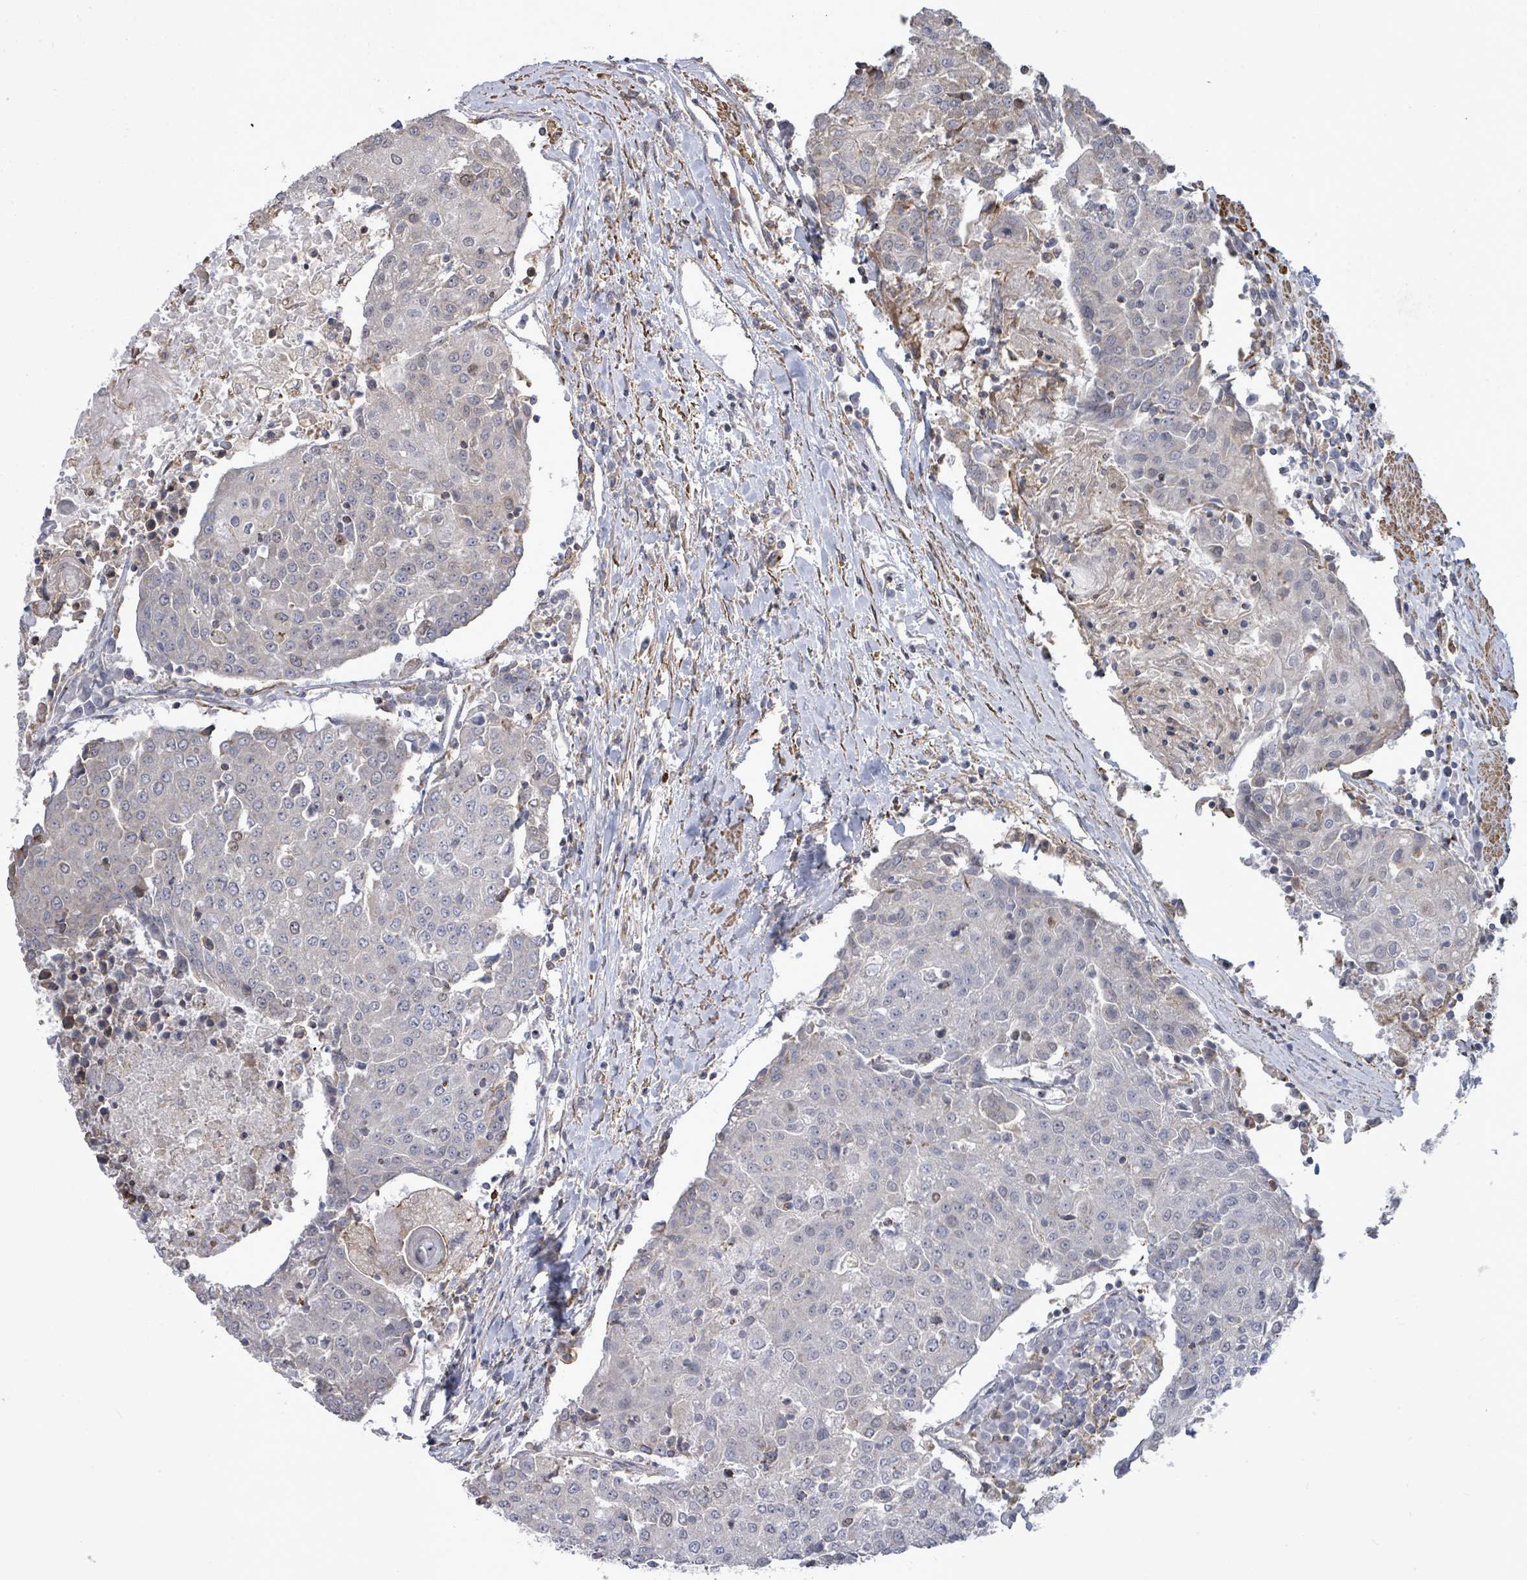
{"staining": {"intensity": "negative", "quantity": "none", "location": "none"}, "tissue": "urothelial cancer", "cell_type": "Tumor cells", "image_type": "cancer", "snomed": [{"axis": "morphology", "description": "Urothelial carcinoma, High grade"}, {"axis": "topography", "description": "Urinary bladder"}], "caption": "High power microscopy photomicrograph of an immunohistochemistry photomicrograph of urothelial cancer, revealing no significant expression in tumor cells.", "gene": "PAPSS1", "patient": {"sex": "female", "age": 85}}